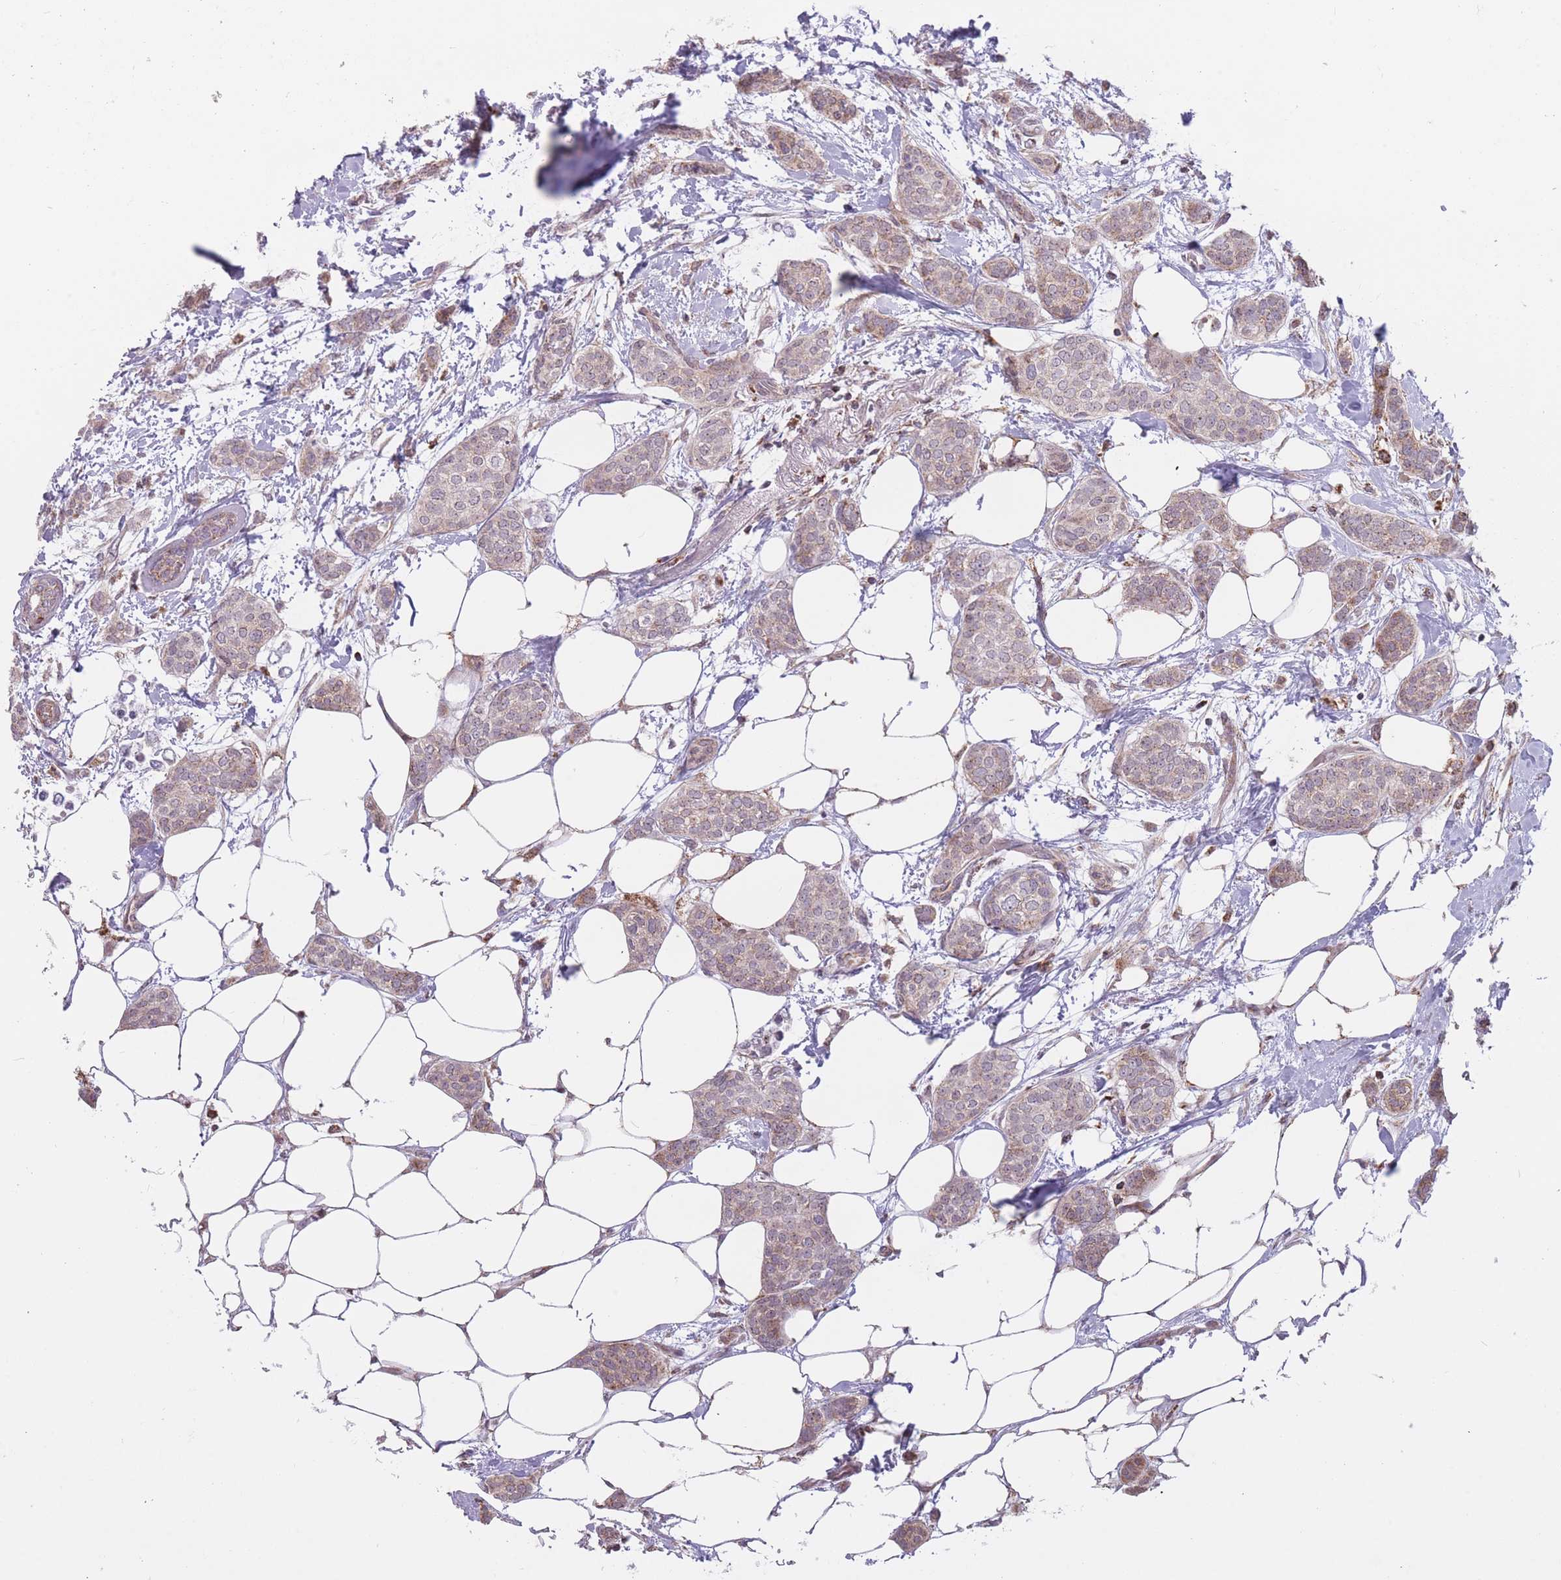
{"staining": {"intensity": "moderate", "quantity": "25%-75%", "location": "cytoplasmic/membranous"}, "tissue": "breast cancer", "cell_type": "Tumor cells", "image_type": "cancer", "snomed": [{"axis": "morphology", "description": "Duct carcinoma"}, {"axis": "topography", "description": "Breast"}], "caption": "Protein expression analysis of breast cancer (intraductal carcinoma) shows moderate cytoplasmic/membranous positivity in about 25%-75% of tumor cells.", "gene": "DPYSL4", "patient": {"sex": "female", "age": 72}}